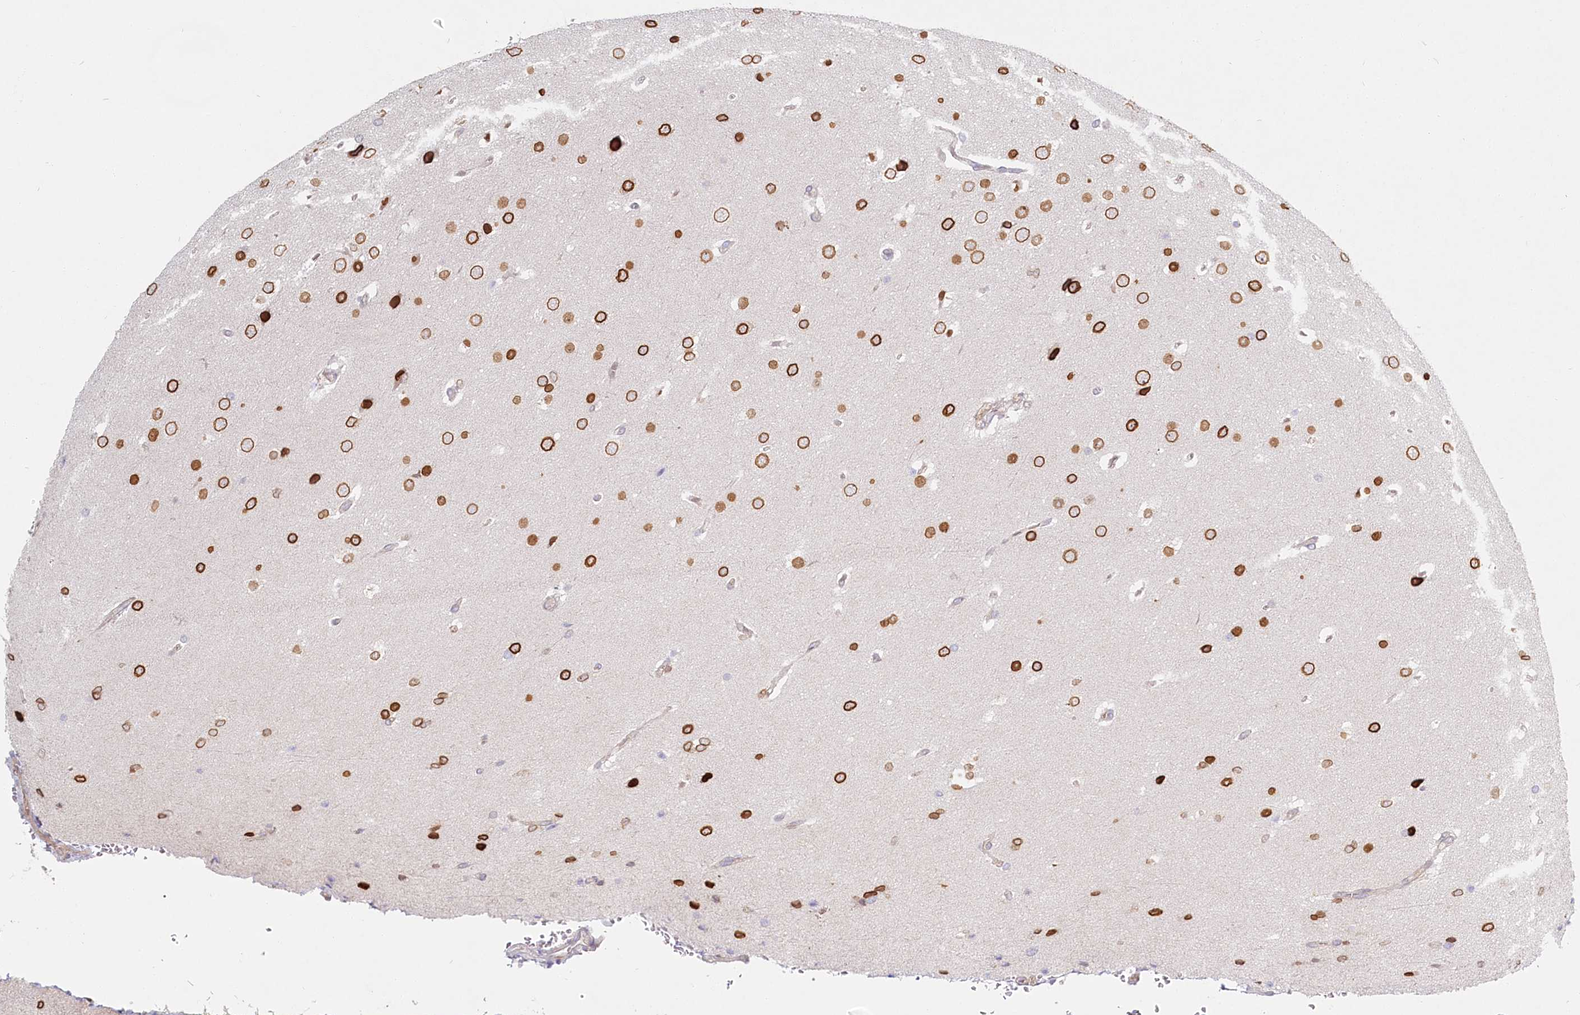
{"staining": {"intensity": "moderate", "quantity": ">75%", "location": "cytoplasmic/membranous,nuclear"}, "tissue": "glioma", "cell_type": "Tumor cells", "image_type": "cancer", "snomed": [{"axis": "morphology", "description": "Glioma, malignant, Low grade"}, {"axis": "topography", "description": "Brain"}], "caption": "About >75% of tumor cells in glioma display moderate cytoplasmic/membranous and nuclear protein positivity as visualized by brown immunohistochemical staining.", "gene": "SPINK13", "patient": {"sex": "female", "age": 37}}